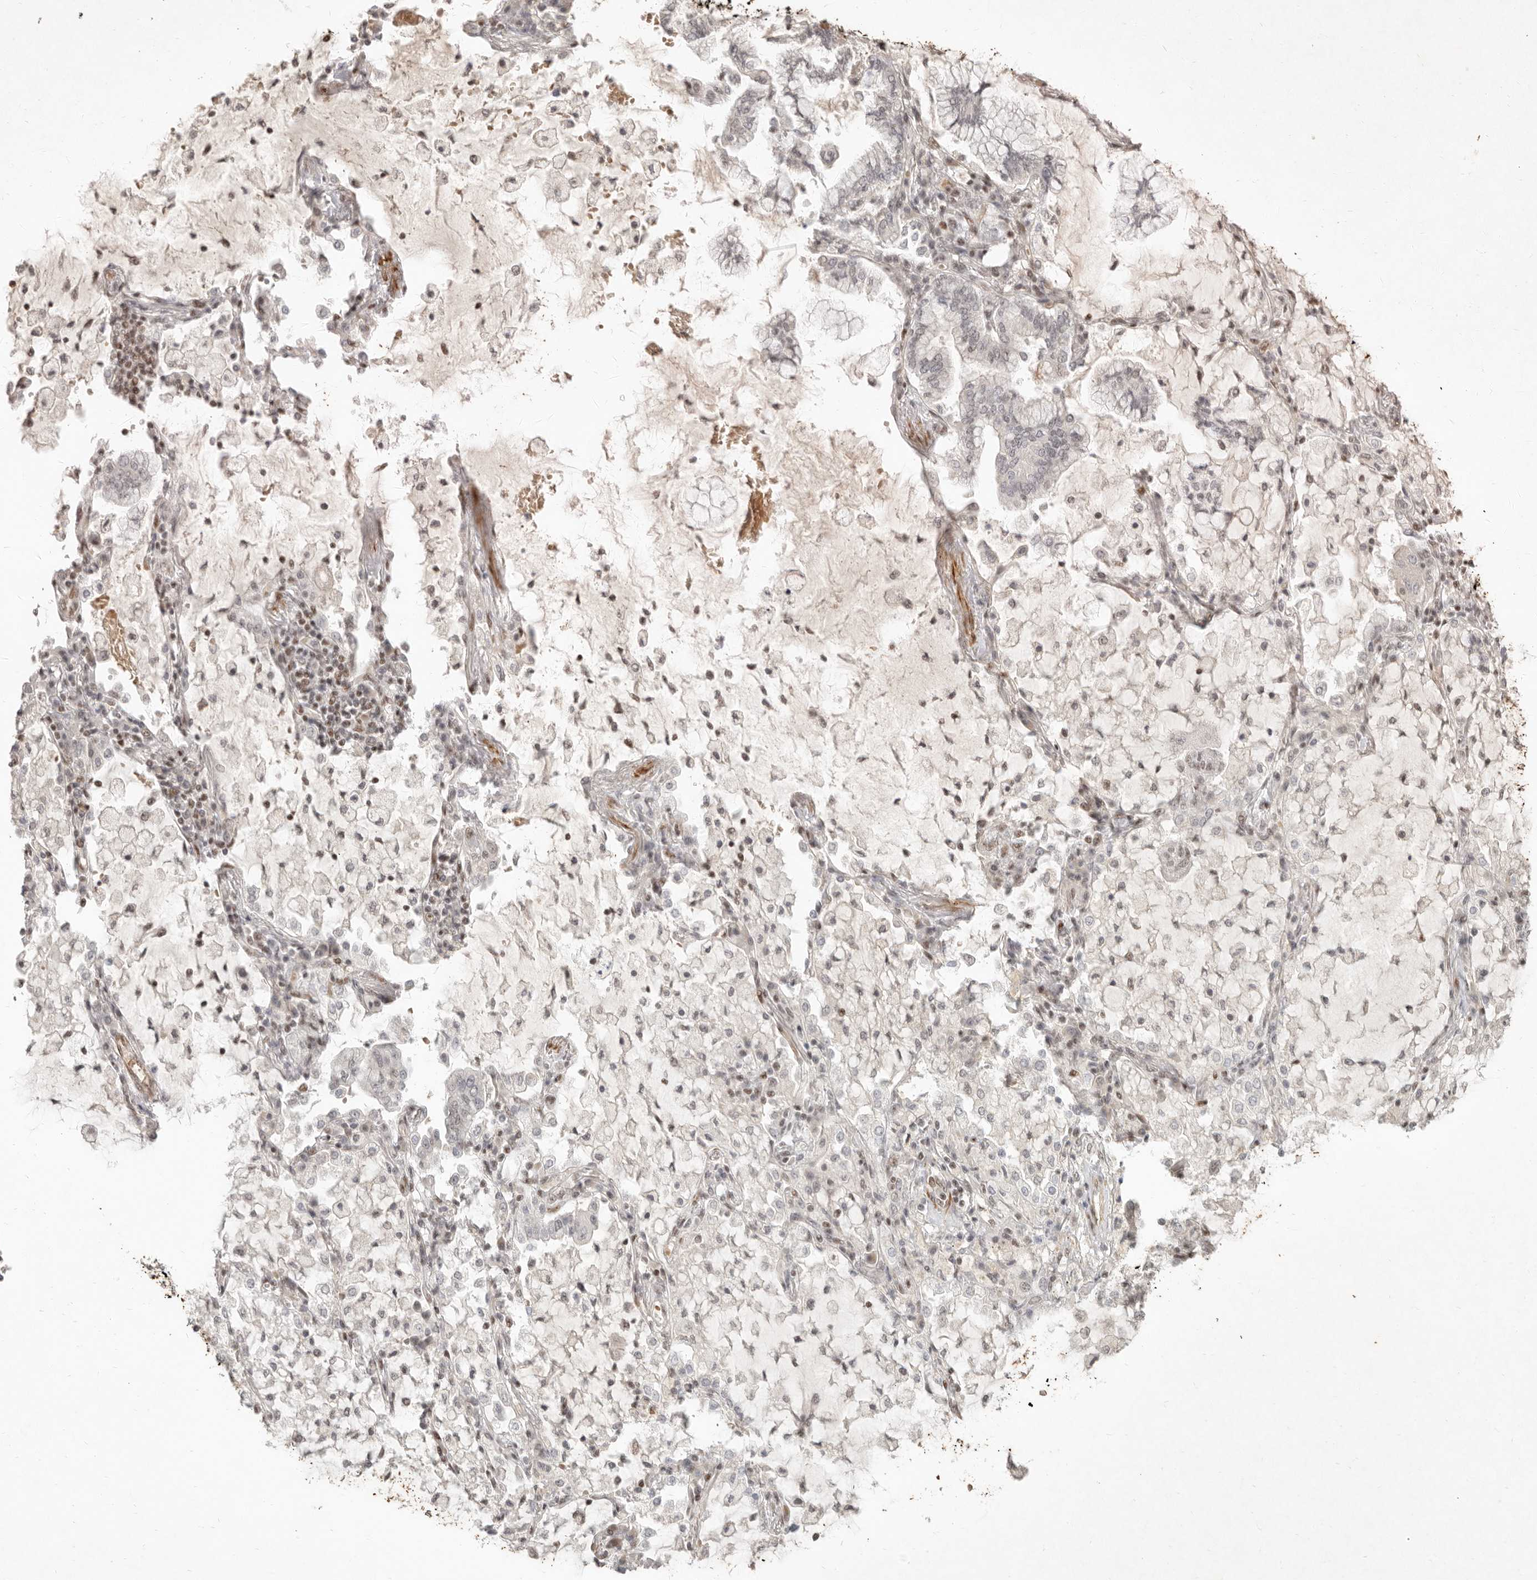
{"staining": {"intensity": "negative", "quantity": "none", "location": "none"}, "tissue": "lung cancer", "cell_type": "Tumor cells", "image_type": "cancer", "snomed": [{"axis": "morphology", "description": "Adenocarcinoma, NOS"}, {"axis": "topography", "description": "Lung"}], "caption": "IHC micrograph of neoplastic tissue: adenocarcinoma (lung) stained with DAB reveals no significant protein positivity in tumor cells. Nuclei are stained in blue.", "gene": "GABPA", "patient": {"sex": "female", "age": 70}}